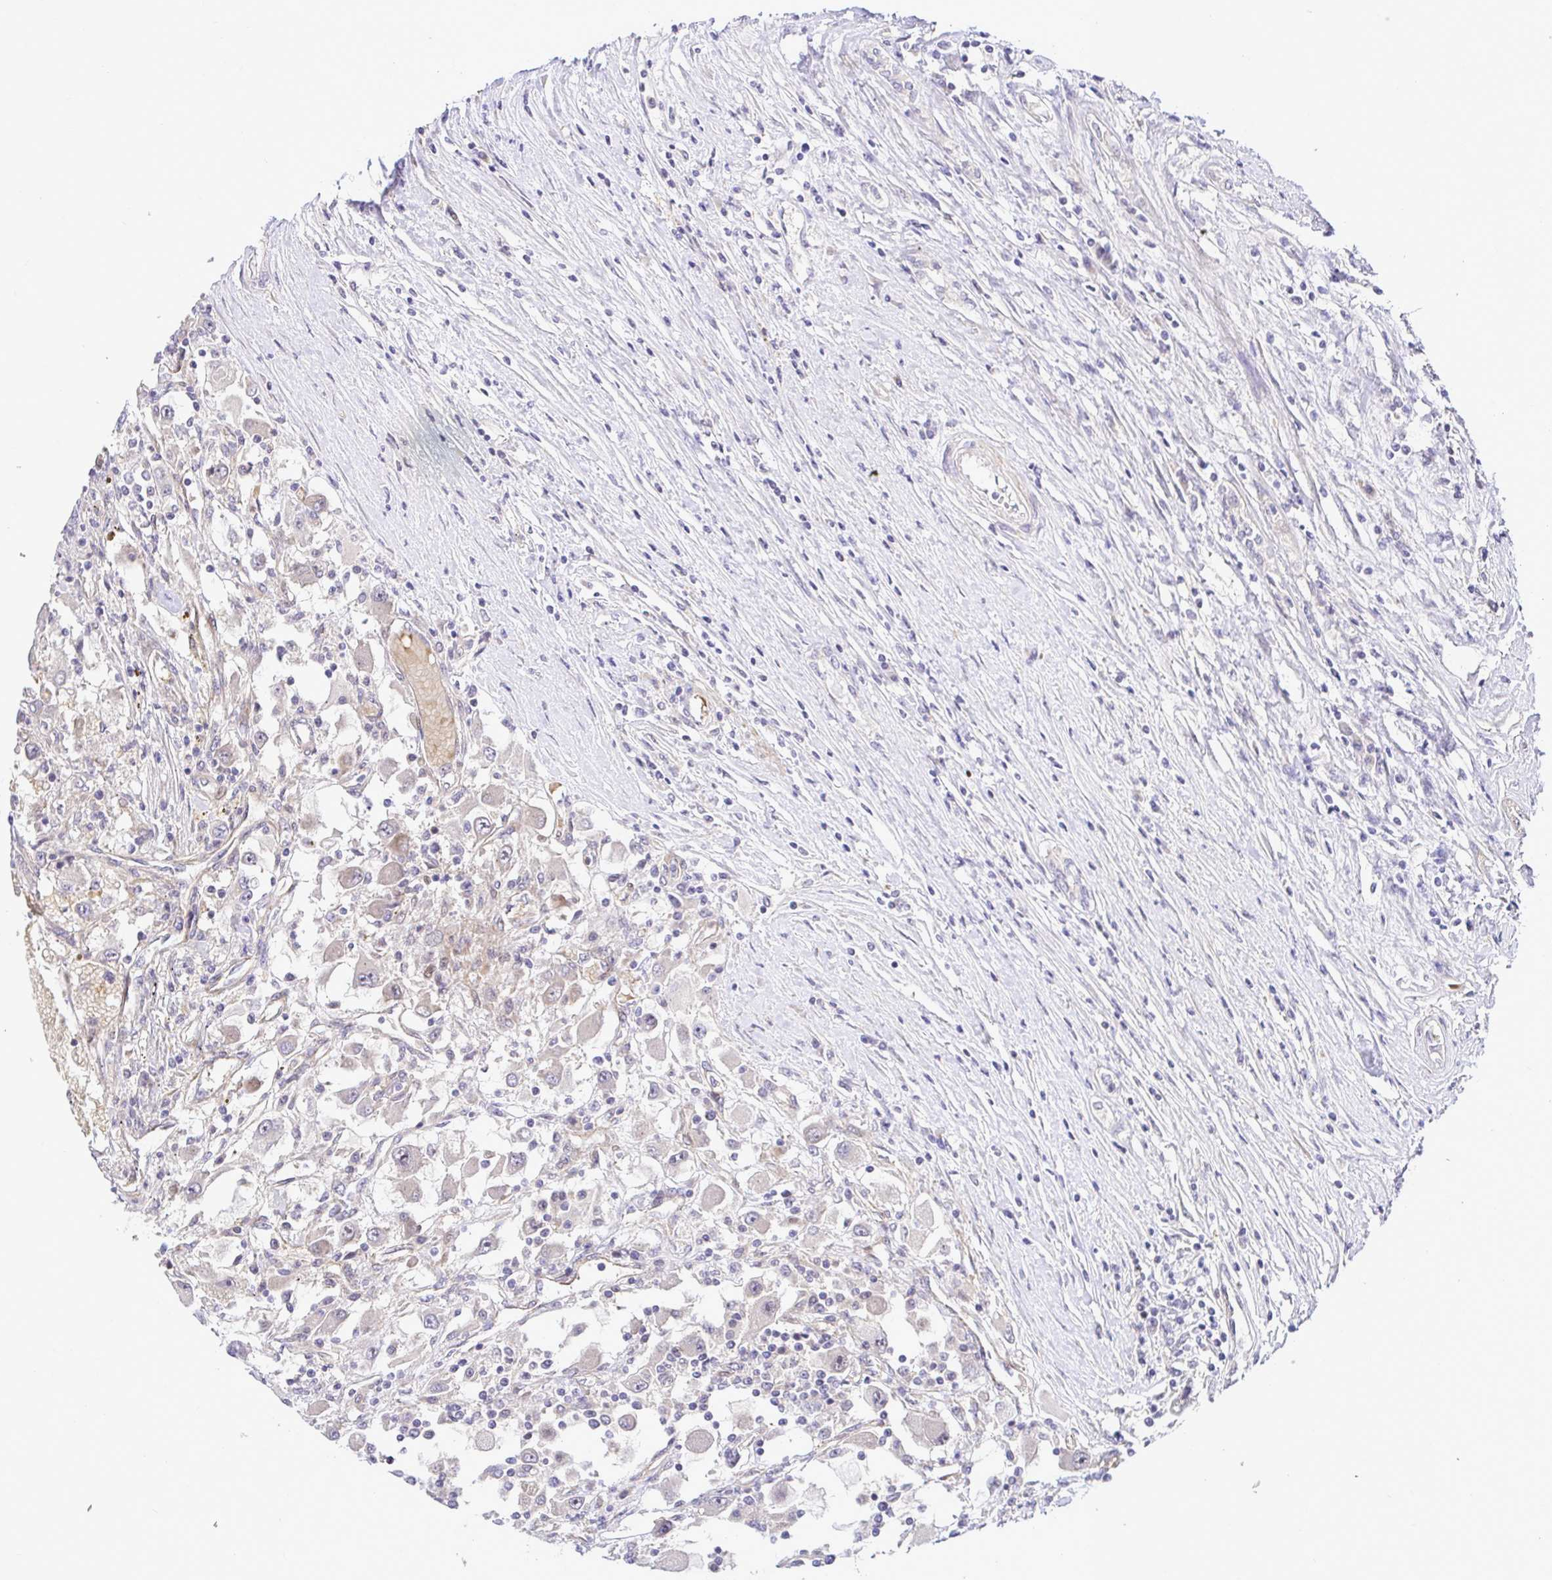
{"staining": {"intensity": "negative", "quantity": "none", "location": "none"}, "tissue": "renal cancer", "cell_type": "Tumor cells", "image_type": "cancer", "snomed": [{"axis": "morphology", "description": "Adenocarcinoma, NOS"}, {"axis": "topography", "description": "Kidney"}], "caption": "Image shows no significant protein staining in tumor cells of adenocarcinoma (renal).", "gene": "TRIM55", "patient": {"sex": "female", "age": 67}}